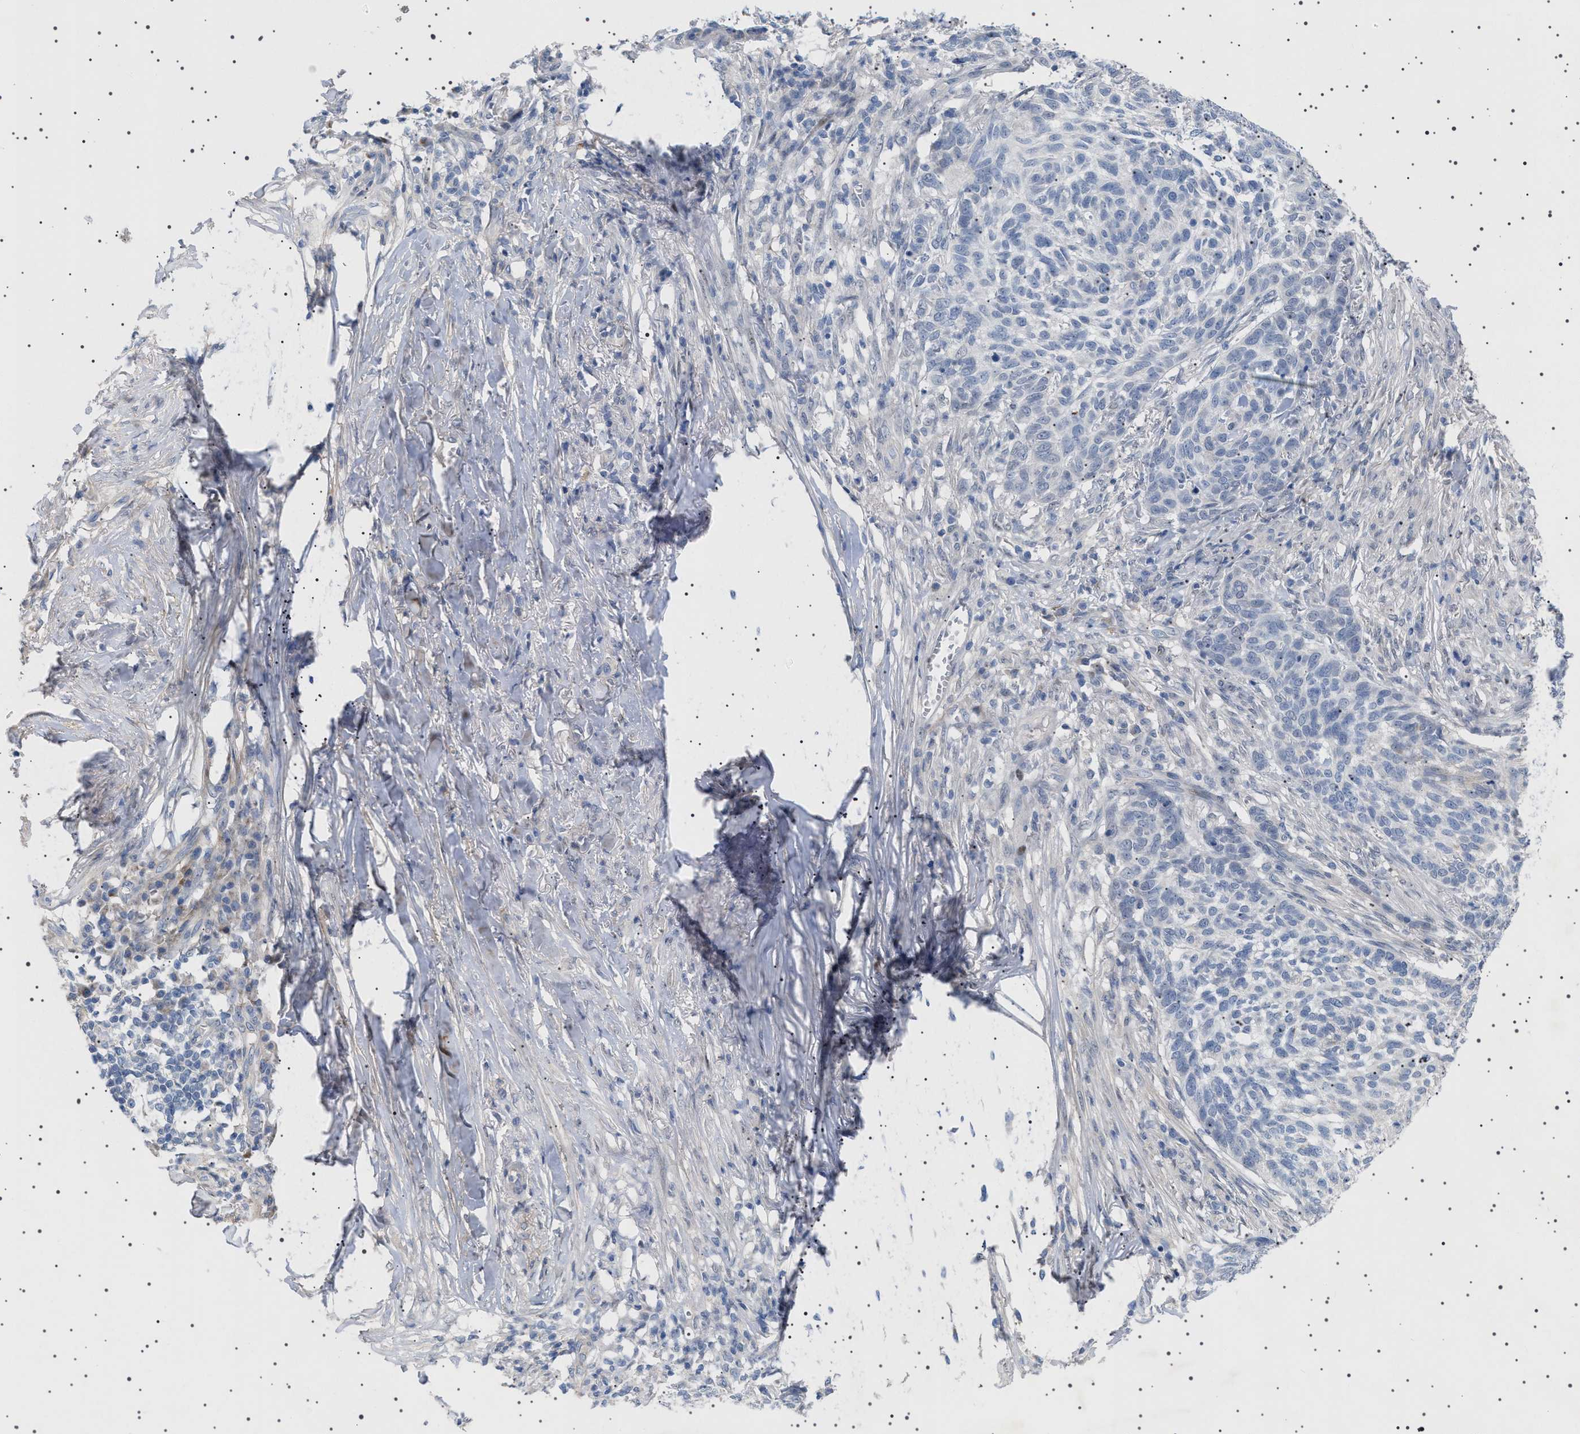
{"staining": {"intensity": "negative", "quantity": "none", "location": "none"}, "tissue": "skin cancer", "cell_type": "Tumor cells", "image_type": "cancer", "snomed": [{"axis": "morphology", "description": "Basal cell carcinoma"}, {"axis": "topography", "description": "Skin"}], "caption": "Immunohistochemistry (IHC) photomicrograph of human skin basal cell carcinoma stained for a protein (brown), which reveals no positivity in tumor cells.", "gene": "HTR1A", "patient": {"sex": "male", "age": 85}}